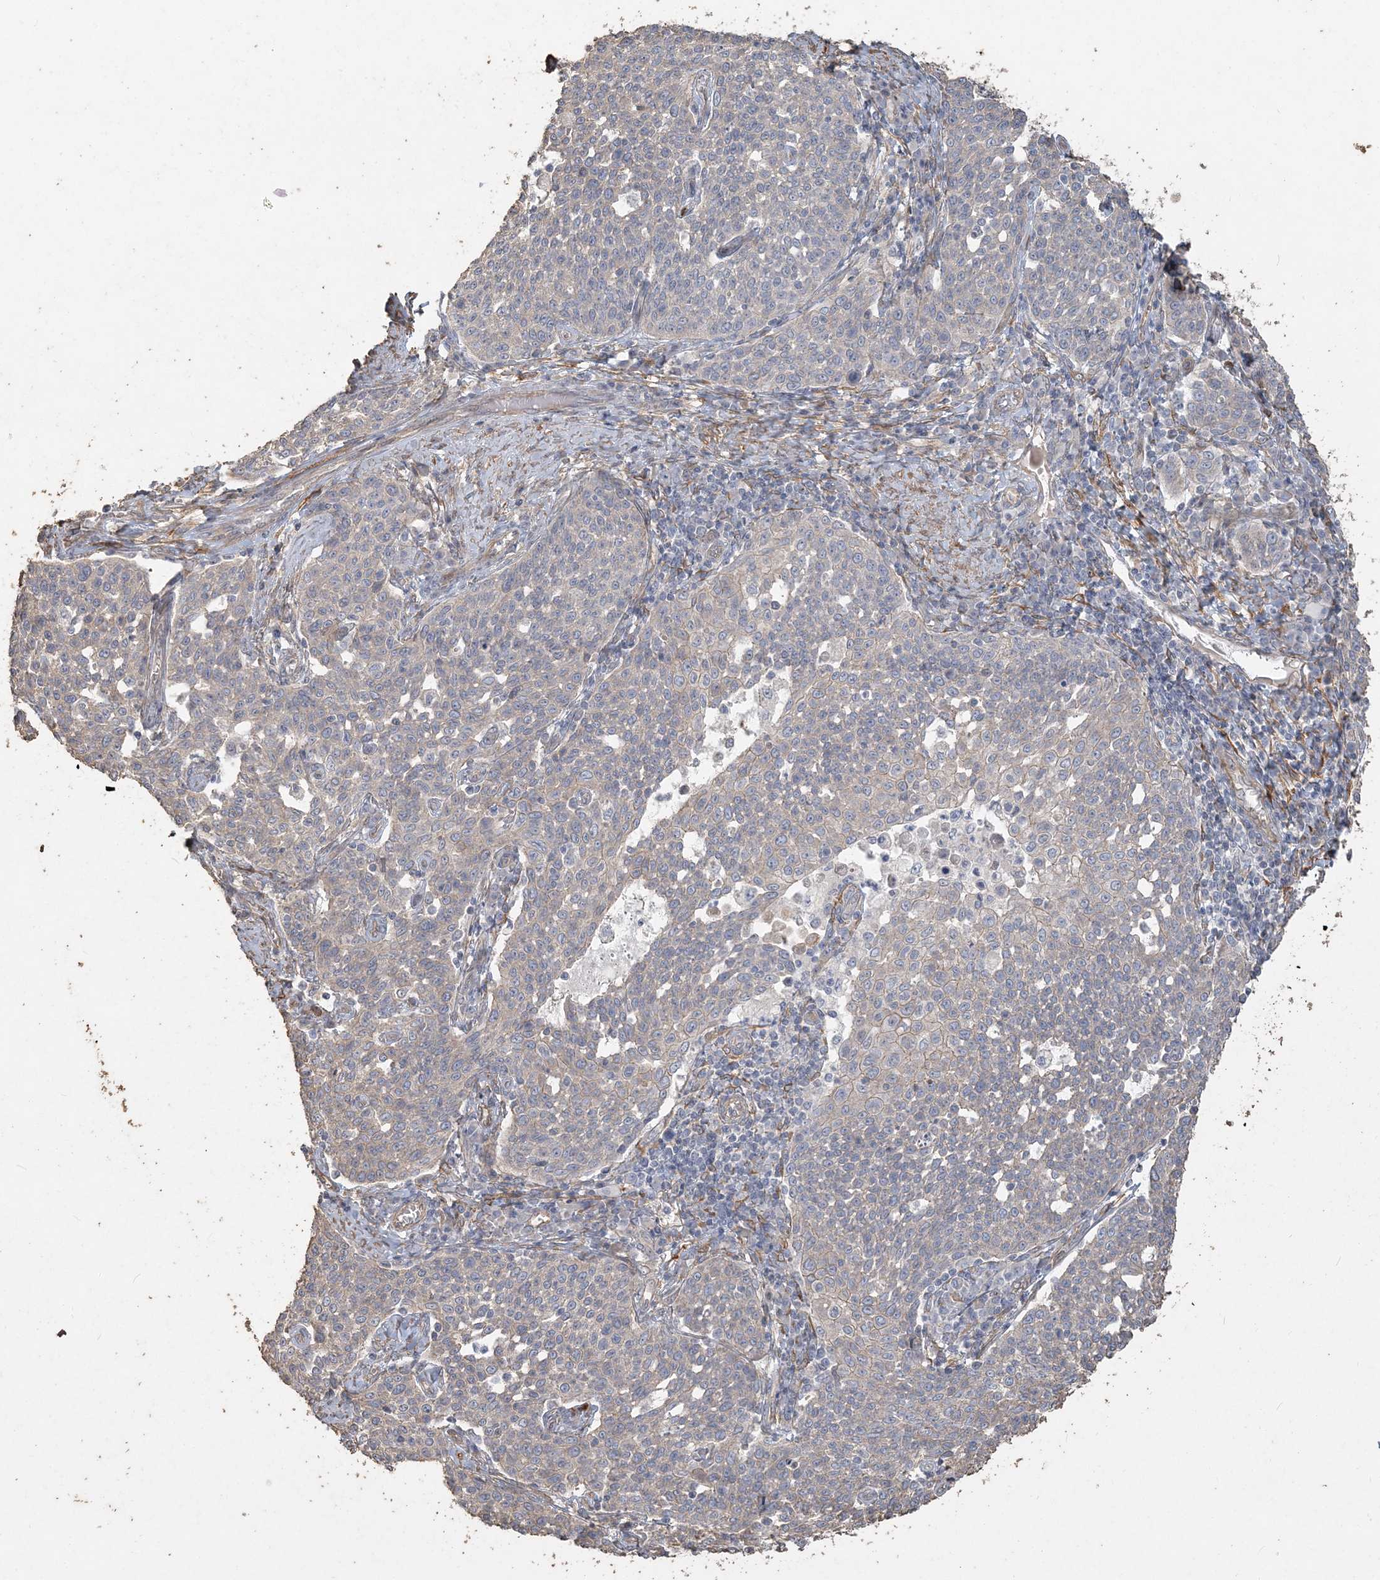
{"staining": {"intensity": "negative", "quantity": "none", "location": "none"}, "tissue": "cervical cancer", "cell_type": "Tumor cells", "image_type": "cancer", "snomed": [{"axis": "morphology", "description": "Squamous cell carcinoma, NOS"}, {"axis": "topography", "description": "Cervix"}], "caption": "Immunohistochemistry of human cervical squamous cell carcinoma demonstrates no expression in tumor cells.", "gene": "RNF145", "patient": {"sex": "female", "age": 34}}